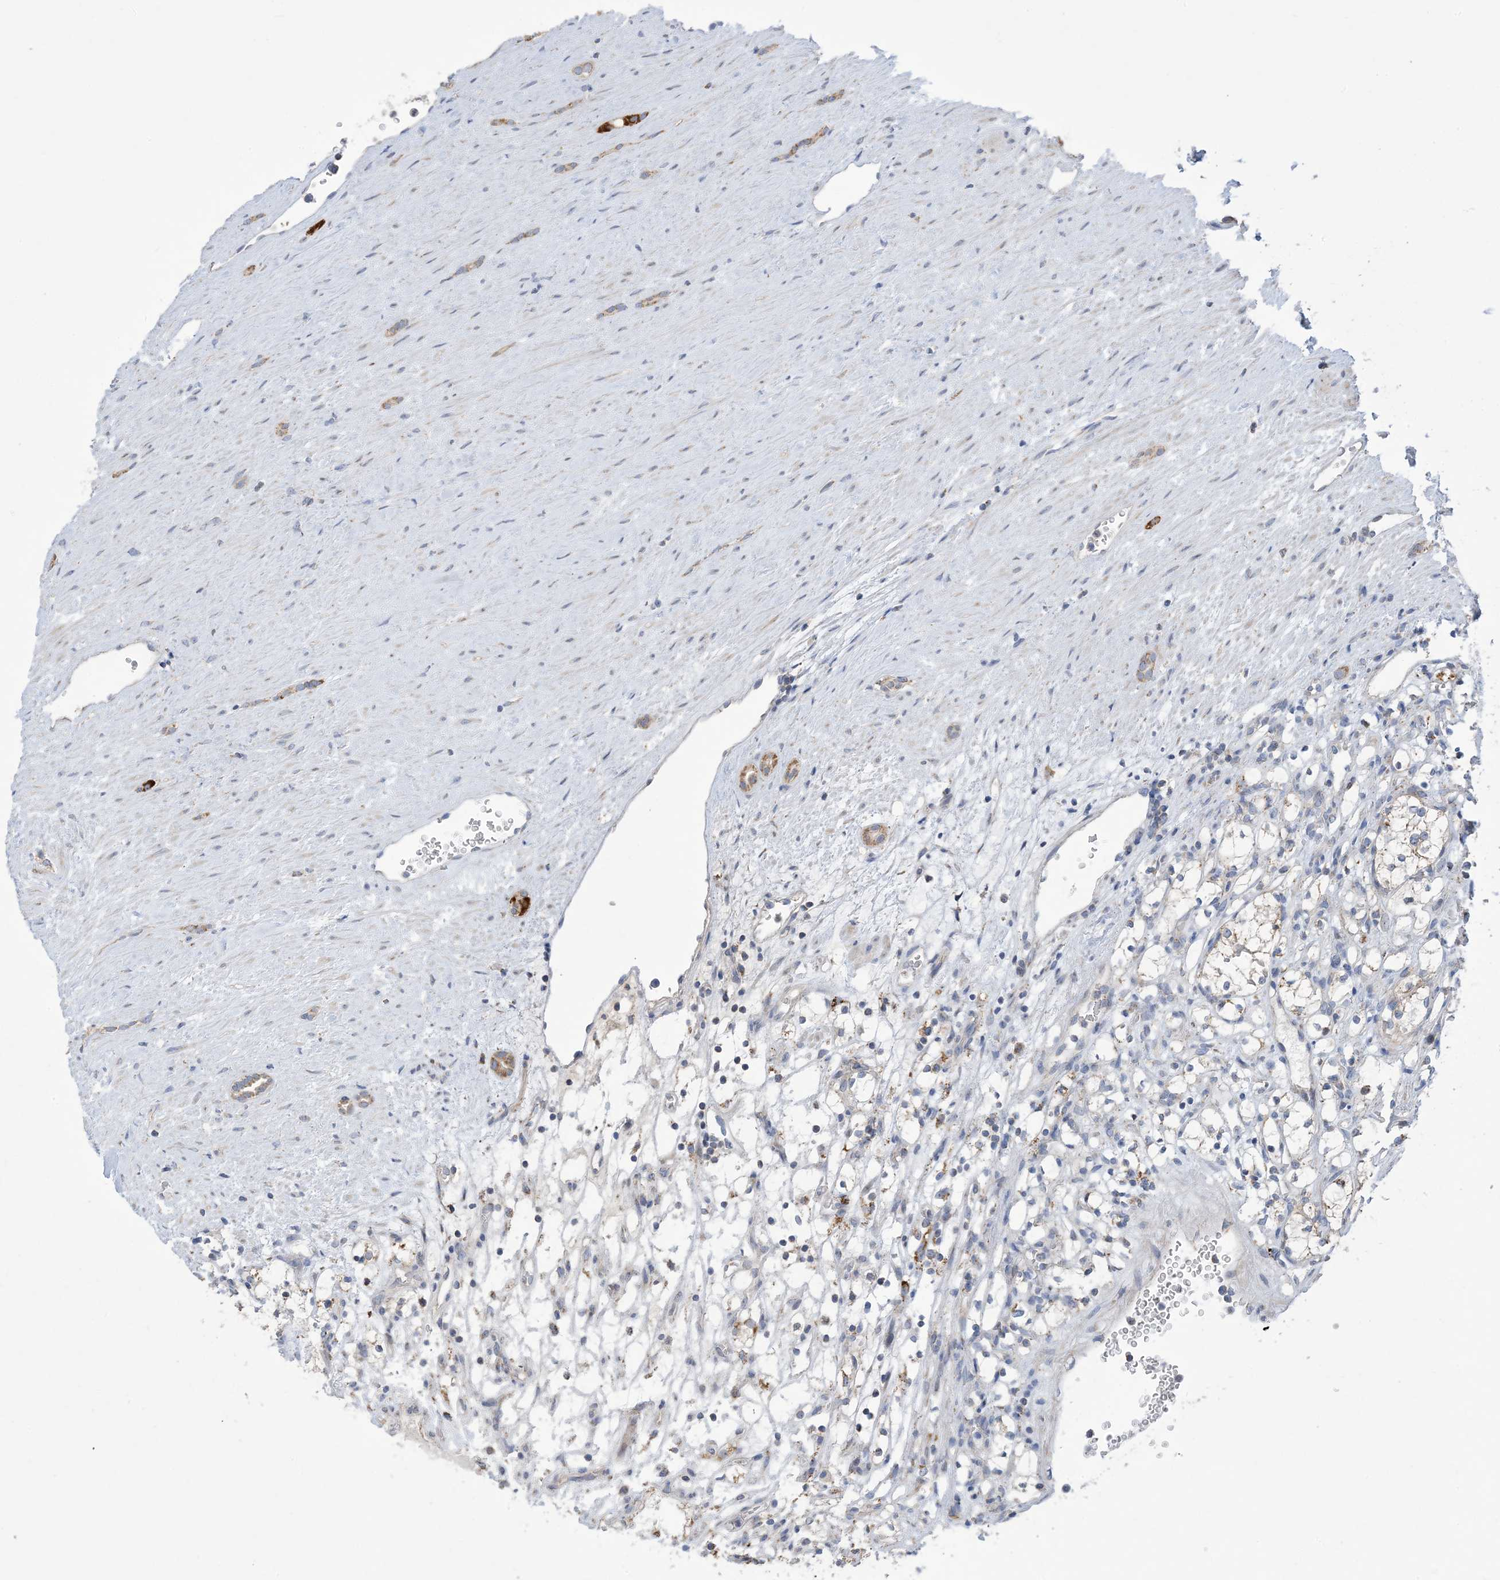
{"staining": {"intensity": "weak", "quantity": "<25%", "location": "cytoplasmic/membranous"}, "tissue": "renal cancer", "cell_type": "Tumor cells", "image_type": "cancer", "snomed": [{"axis": "morphology", "description": "Adenocarcinoma, NOS"}, {"axis": "topography", "description": "Kidney"}], "caption": "Micrograph shows no protein expression in tumor cells of adenocarcinoma (renal) tissue.", "gene": "CLEC16A", "patient": {"sex": "female", "age": 69}}